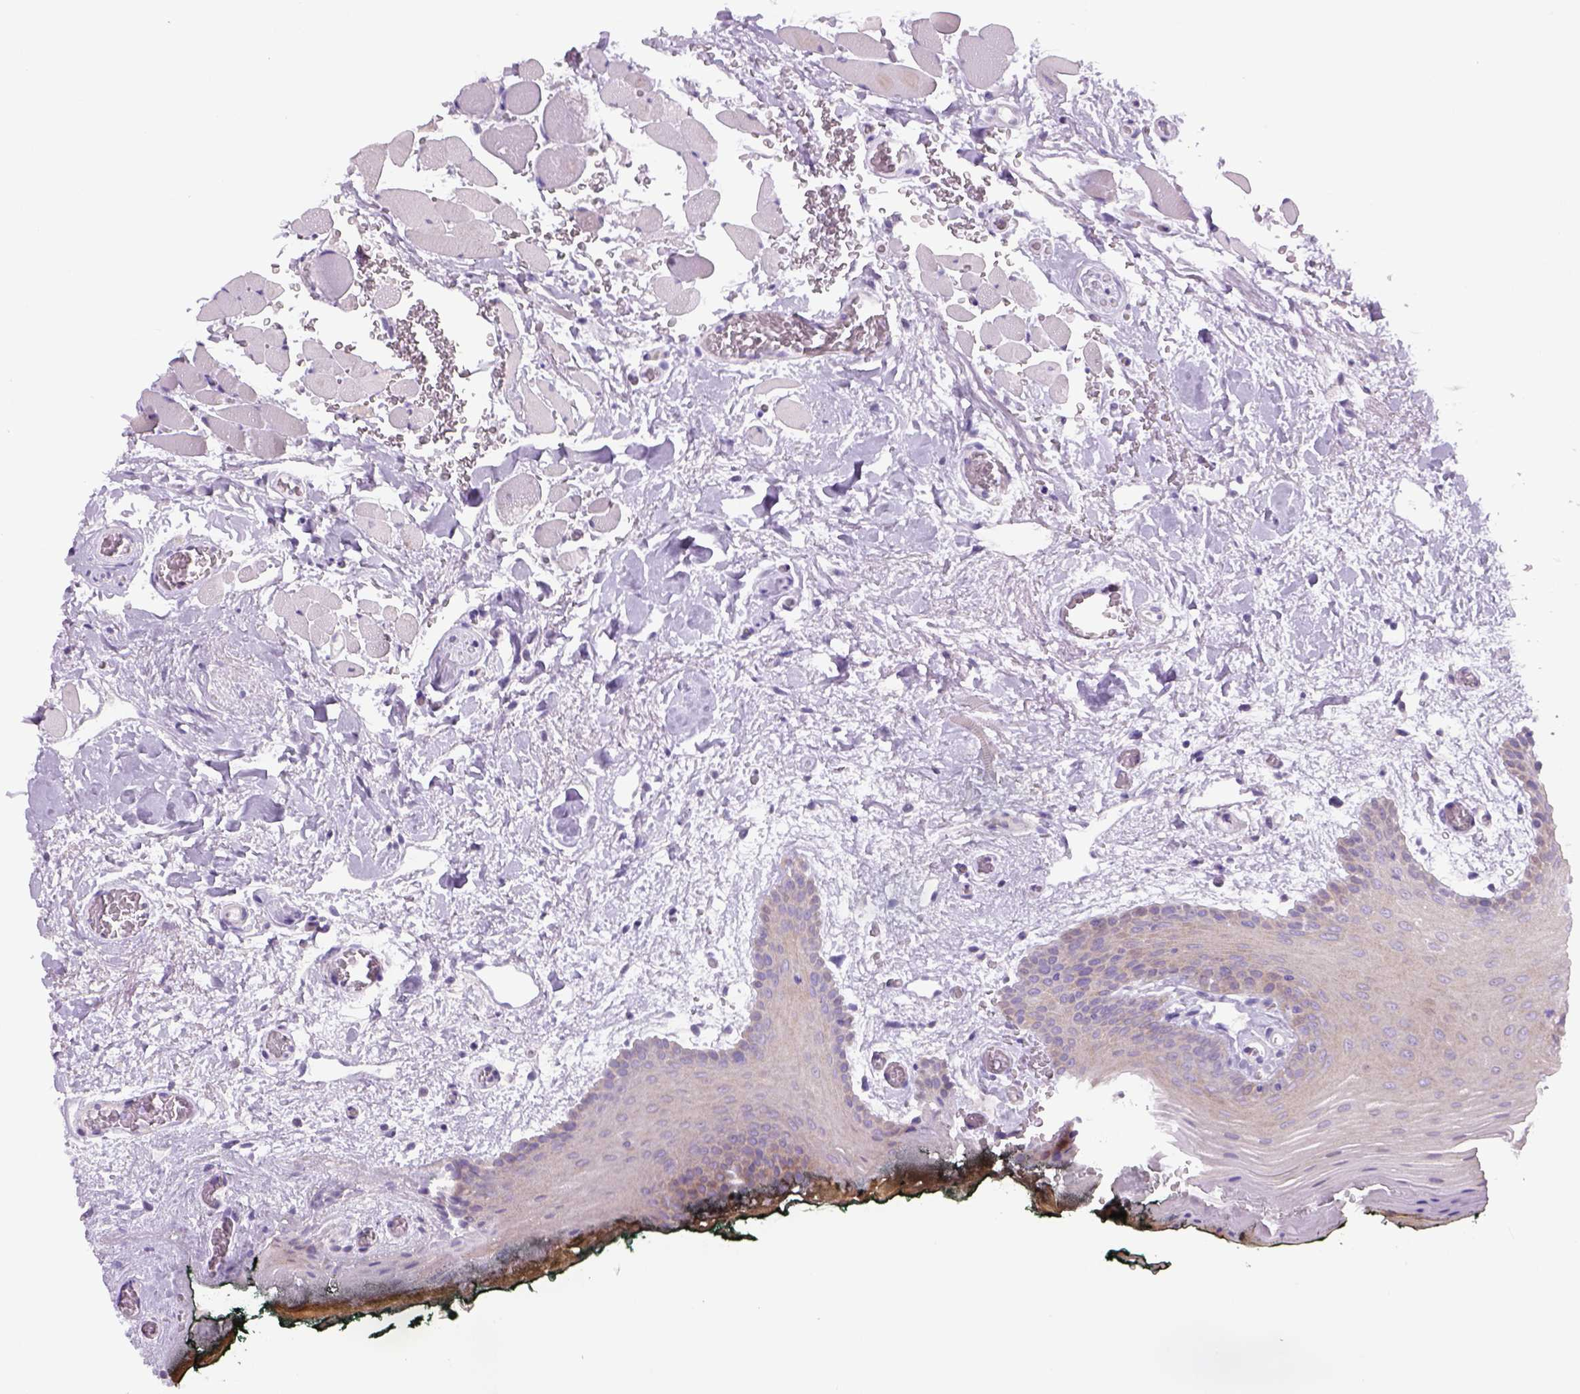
{"staining": {"intensity": "weak", "quantity": "25%-75%", "location": "cytoplasmic/membranous"}, "tissue": "oral mucosa", "cell_type": "Squamous epithelial cells", "image_type": "normal", "snomed": [{"axis": "morphology", "description": "Normal tissue, NOS"}, {"axis": "topography", "description": "Oral tissue"}, {"axis": "topography", "description": "Head-Neck"}], "caption": "An image of oral mucosa stained for a protein demonstrates weak cytoplasmic/membranous brown staining in squamous epithelial cells. The protein of interest is shown in brown color, while the nuclei are stained blue.", "gene": "ADGRV1", "patient": {"sex": "male", "age": 65}}